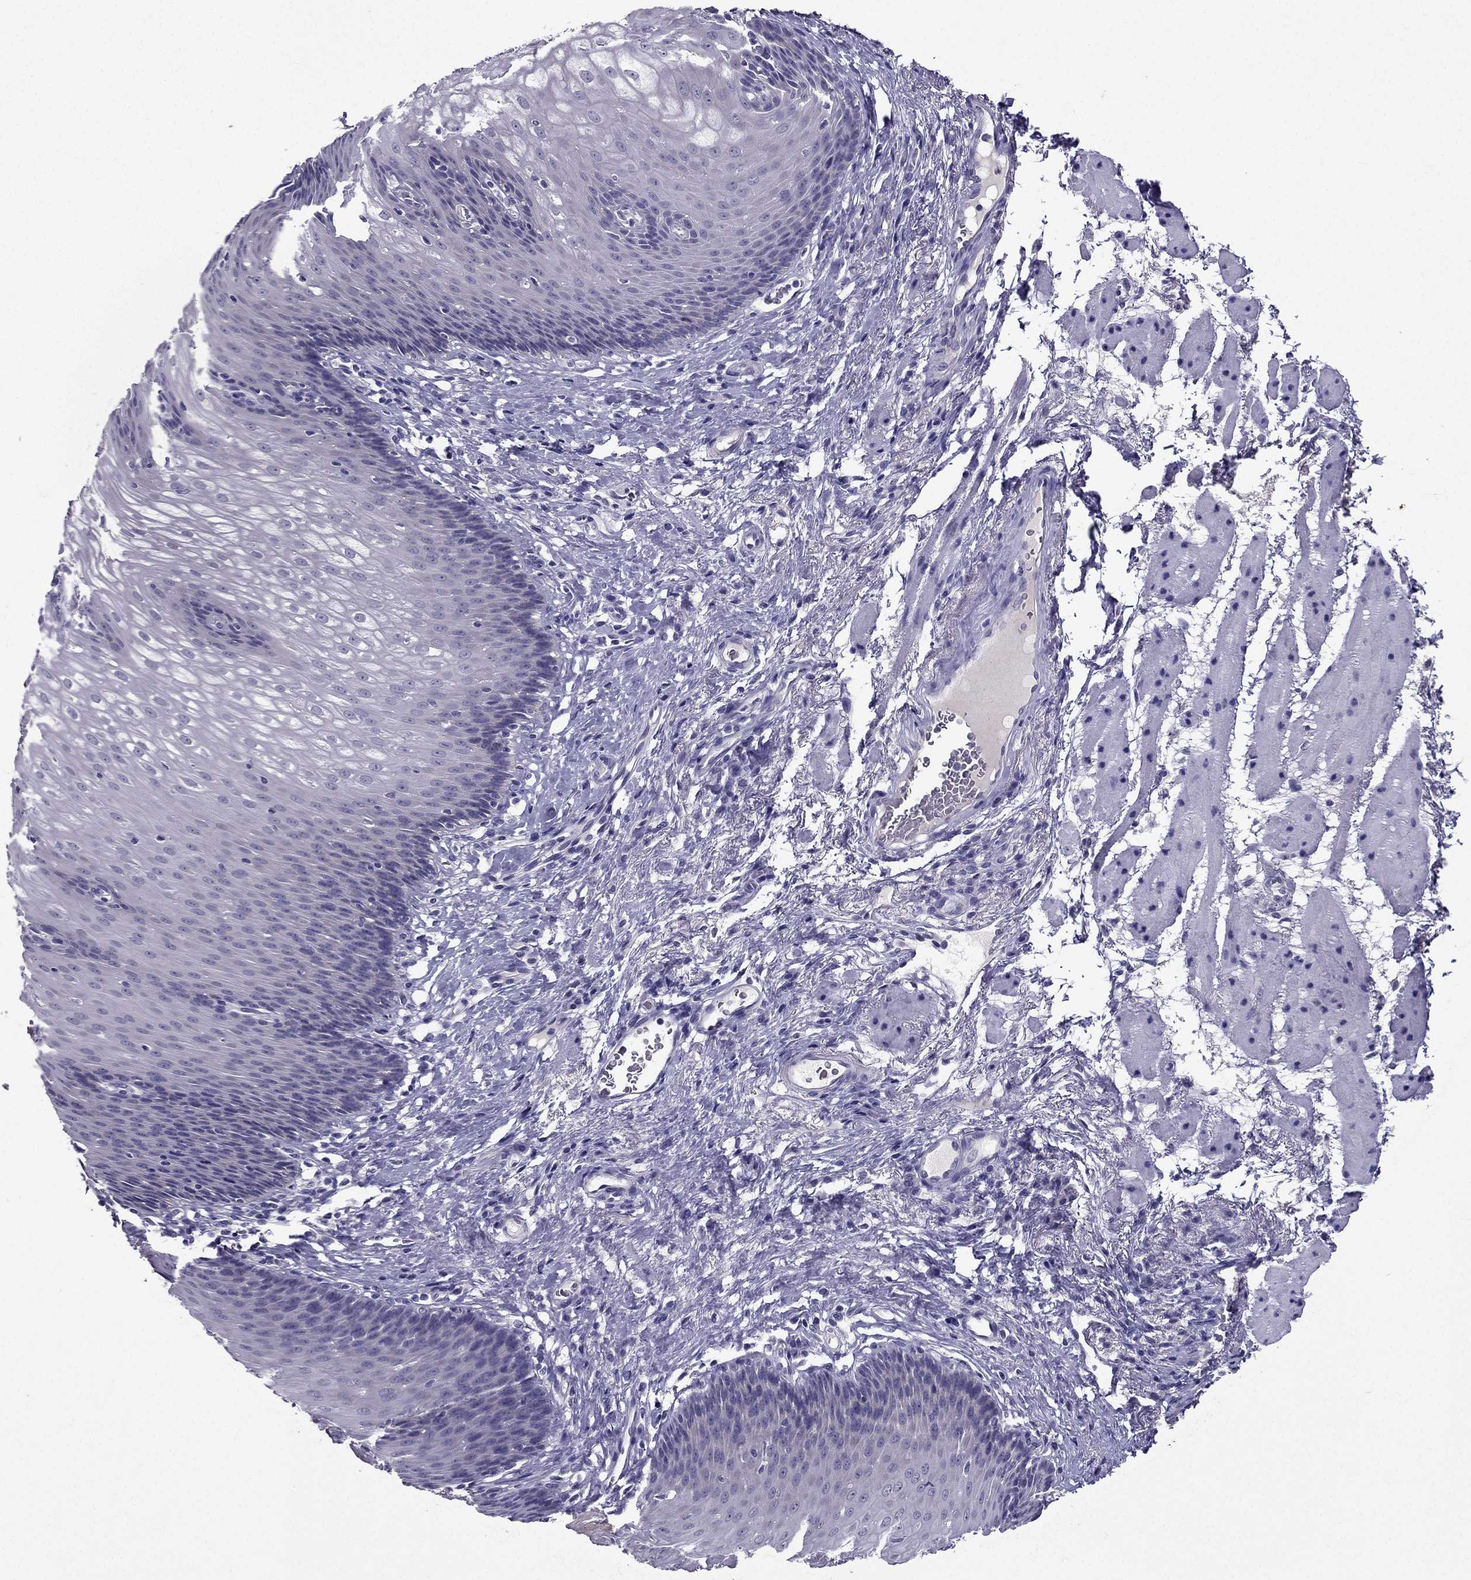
{"staining": {"intensity": "negative", "quantity": "none", "location": "none"}, "tissue": "esophagus", "cell_type": "Squamous epithelial cells", "image_type": "normal", "snomed": [{"axis": "morphology", "description": "Normal tissue, NOS"}, {"axis": "topography", "description": "Esophagus"}], "caption": "Immunohistochemistry (IHC) photomicrograph of normal esophagus: esophagus stained with DAB (3,3'-diaminobenzidine) exhibits no significant protein expression in squamous epithelial cells. (DAB immunohistochemistry (IHC), high magnification).", "gene": "DUSP15", "patient": {"sex": "male", "age": 76}}